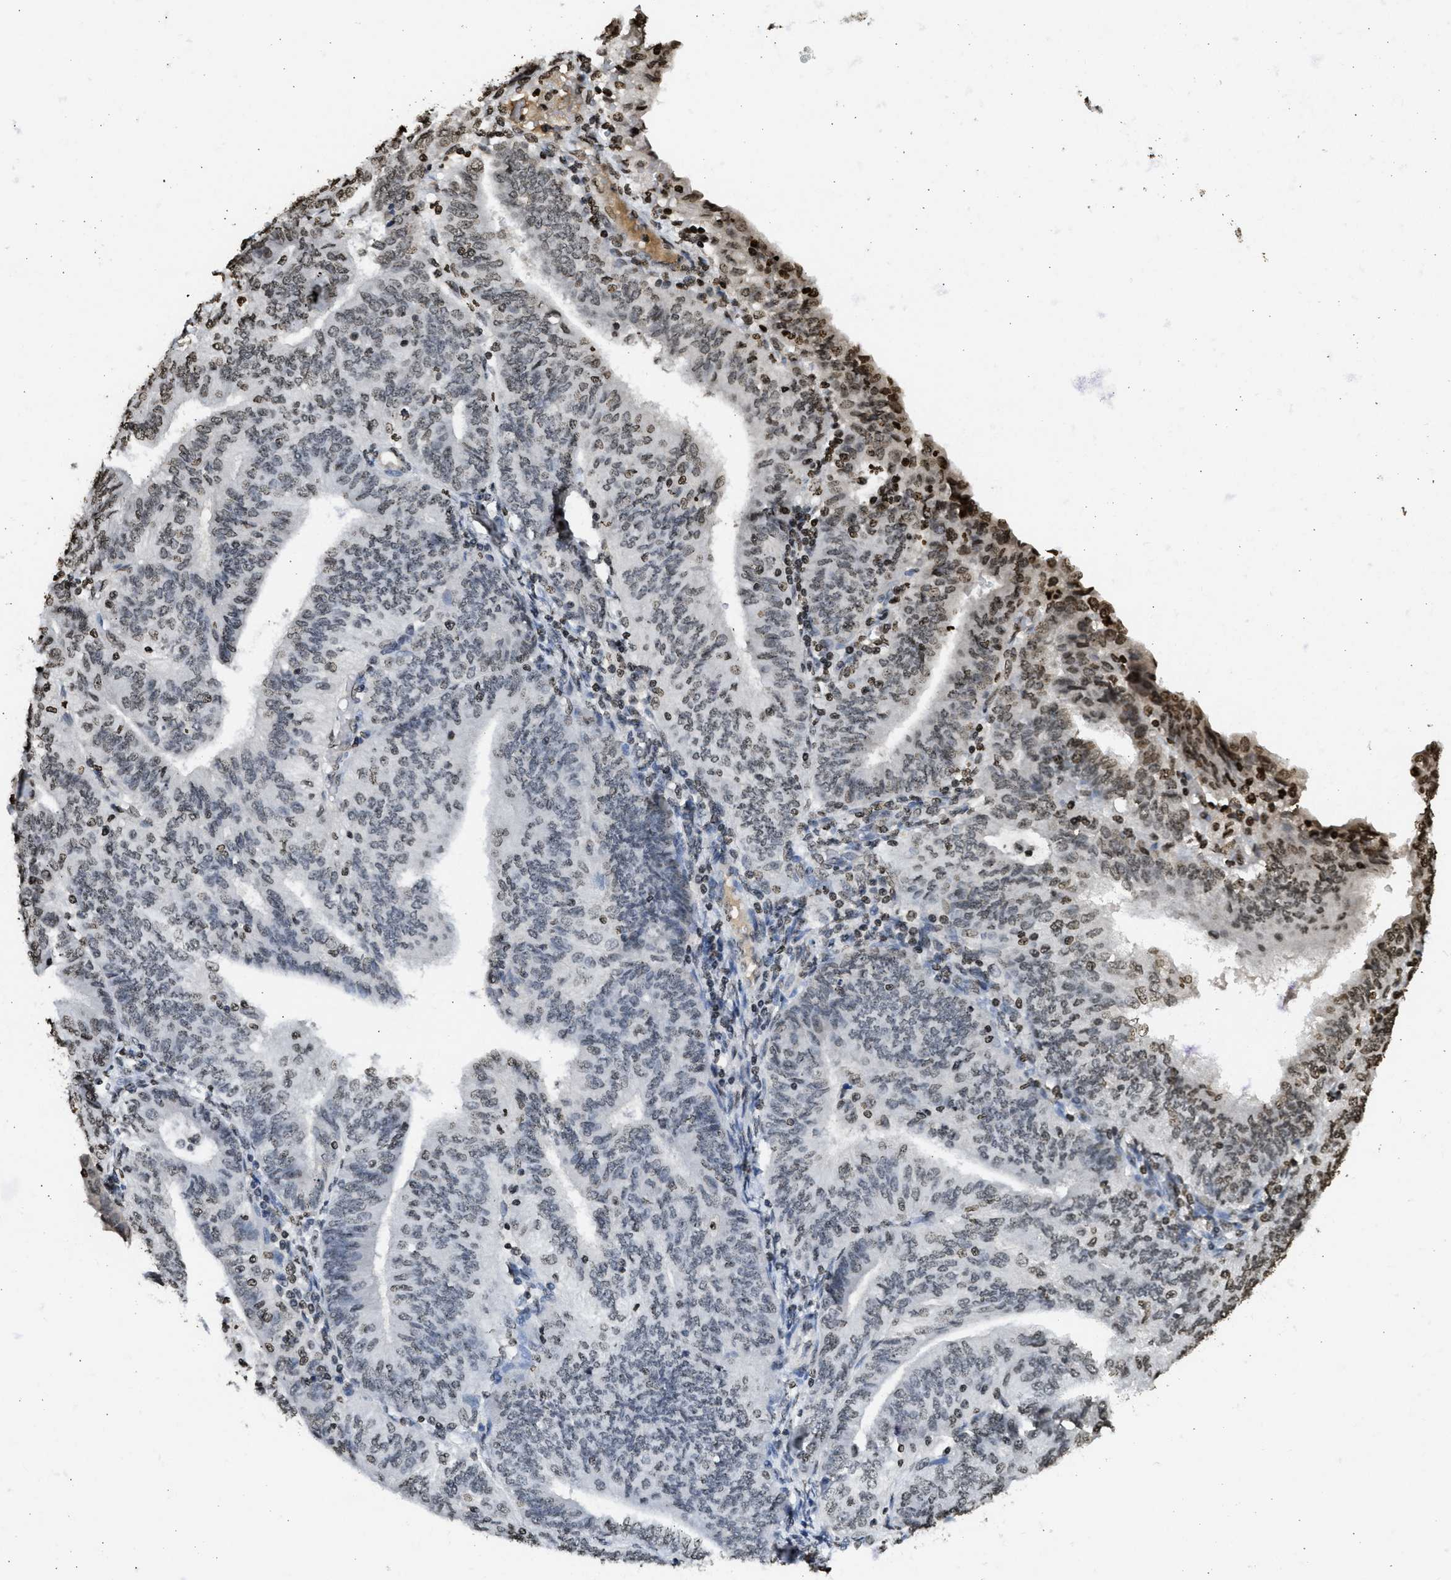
{"staining": {"intensity": "weak", "quantity": "25%-75%", "location": "nuclear"}, "tissue": "endometrial cancer", "cell_type": "Tumor cells", "image_type": "cancer", "snomed": [{"axis": "morphology", "description": "Adenocarcinoma, NOS"}, {"axis": "topography", "description": "Endometrium"}], "caption": "Endometrial cancer (adenocarcinoma) tissue reveals weak nuclear positivity in about 25%-75% of tumor cells", "gene": "RRAGC", "patient": {"sex": "female", "age": 58}}